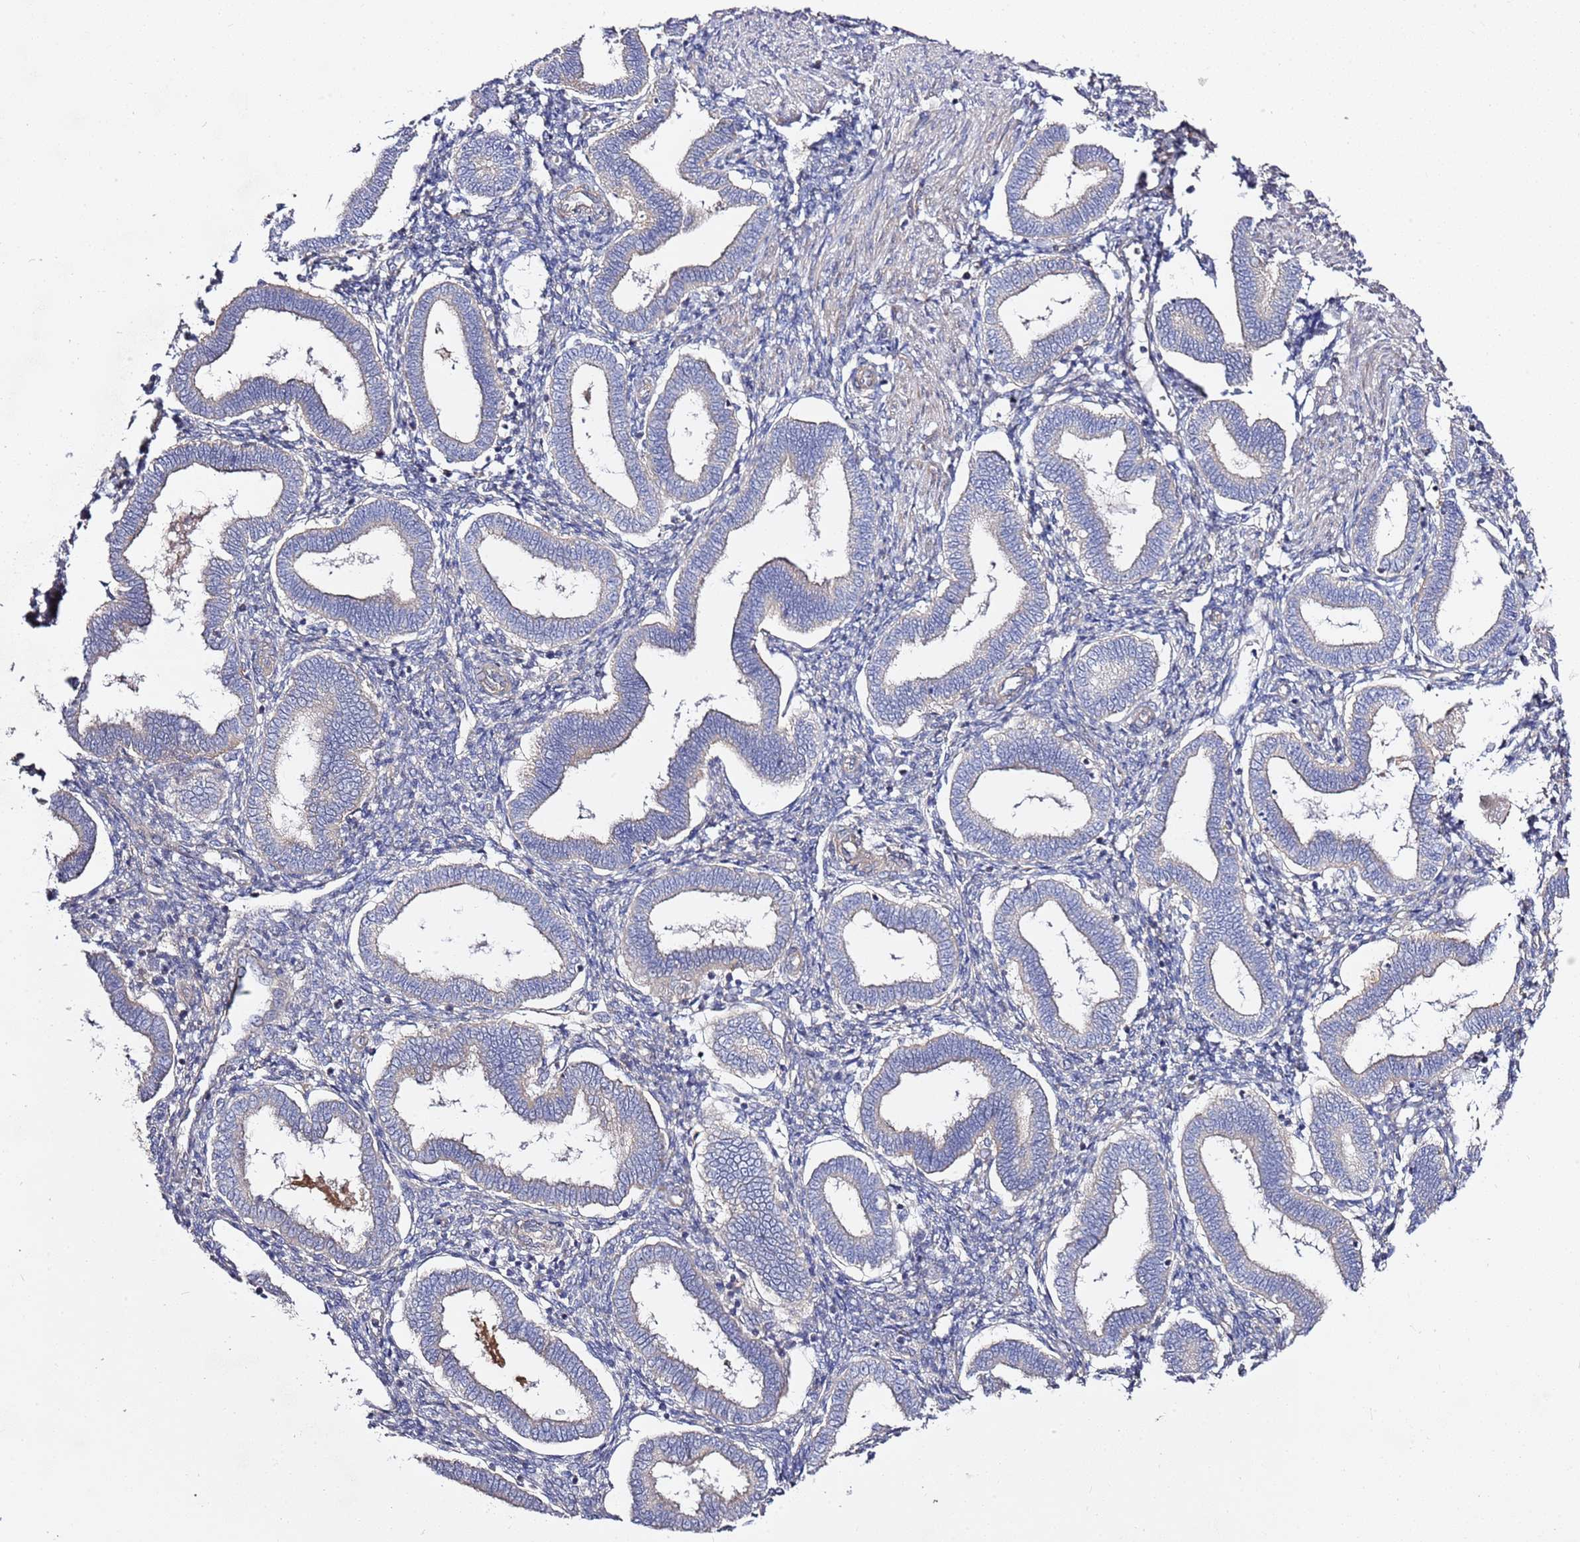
{"staining": {"intensity": "moderate", "quantity": "25%-75%", "location": "cytoplasmic/membranous"}, "tissue": "endometrium", "cell_type": "Cells in endometrial stroma", "image_type": "normal", "snomed": [{"axis": "morphology", "description": "Normal tissue, NOS"}, {"axis": "topography", "description": "Endometrium"}], "caption": "DAB immunohistochemical staining of benign endometrium exhibits moderate cytoplasmic/membranous protein positivity in approximately 25%-75% of cells in endometrial stroma. The staining was performed using DAB, with brown indicating positive protein expression. Nuclei are stained blue with hematoxylin.", "gene": "GNL1", "patient": {"sex": "female", "age": 24}}